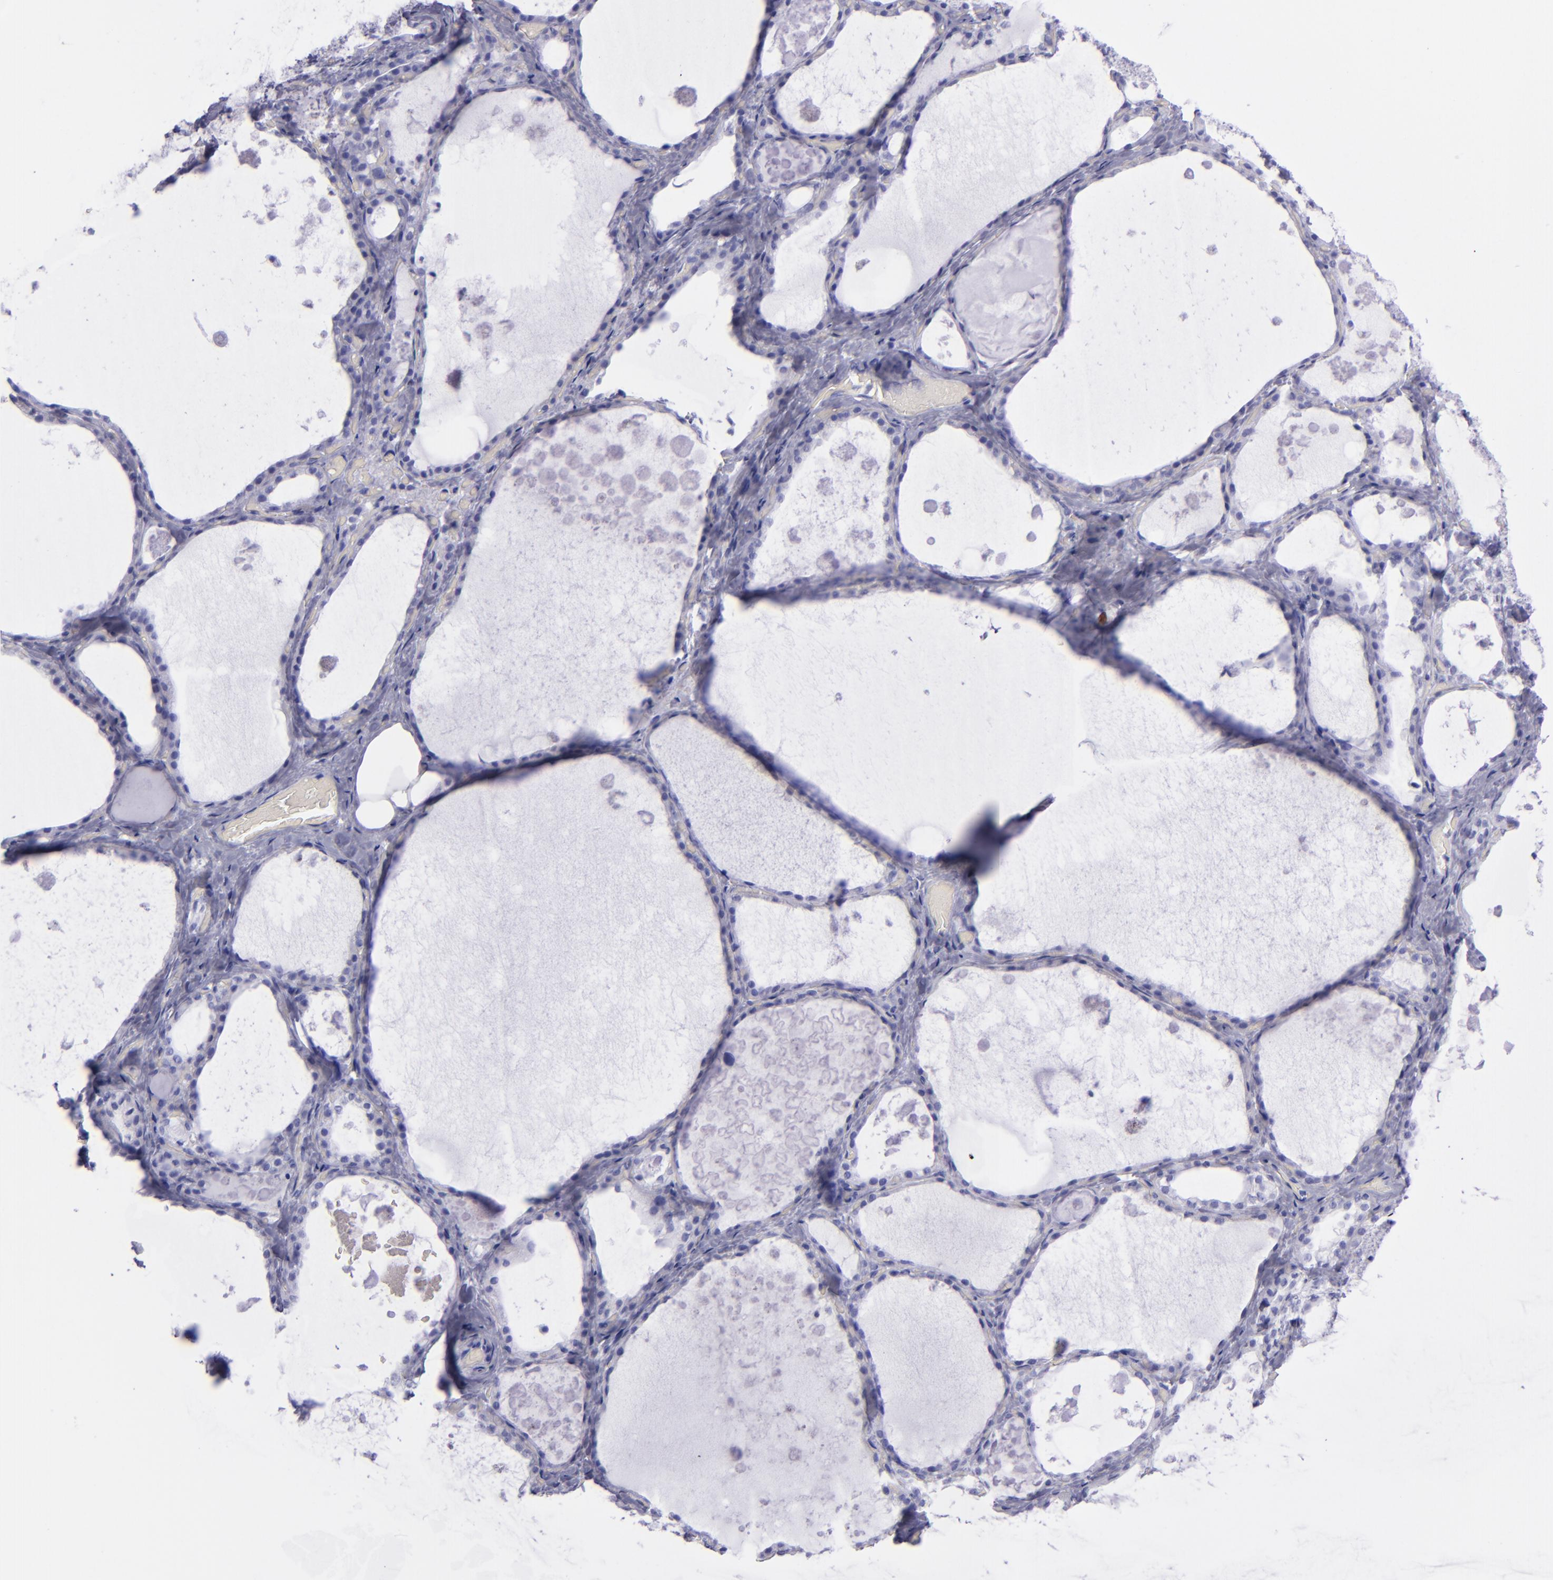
{"staining": {"intensity": "negative", "quantity": "none", "location": "none"}, "tissue": "thyroid gland", "cell_type": "Glandular cells", "image_type": "normal", "snomed": [{"axis": "morphology", "description": "Normal tissue, NOS"}, {"axis": "topography", "description": "Thyroid gland"}], "caption": "Immunohistochemical staining of benign thyroid gland demonstrates no significant expression in glandular cells.", "gene": "TOP2A", "patient": {"sex": "male", "age": 61}}